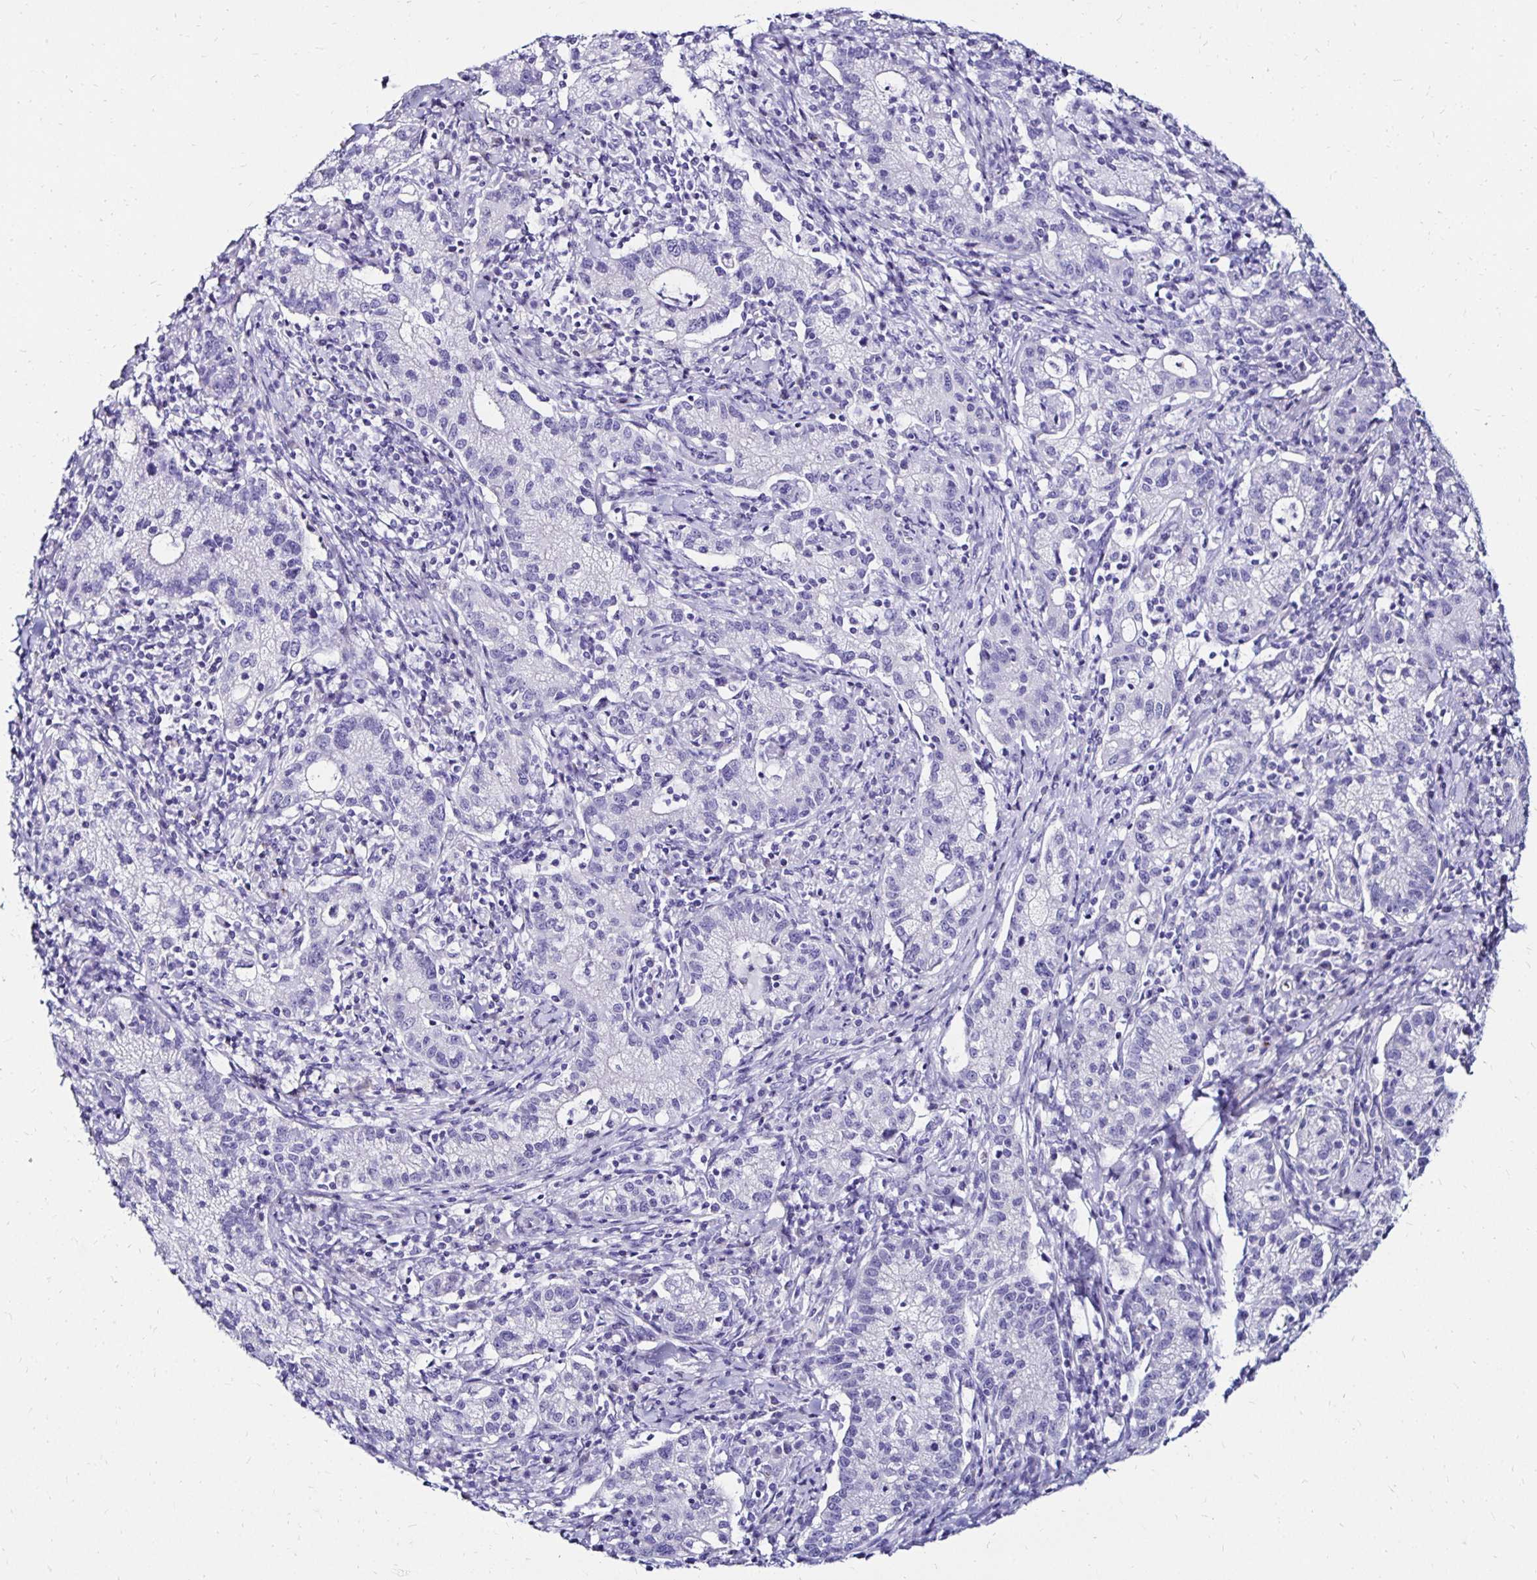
{"staining": {"intensity": "negative", "quantity": "none", "location": "none"}, "tissue": "cervical cancer", "cell_type": "Tumor cells", "image_type": "cancer", "snomed": [{"axis": "morphology", "description": "Normal tissue, NOS"}, {"axis": "morphology", "description": "Adenocarcinoma, NOS"}, {"axis": "topography", "description": "Cervix"}], "caption": "Protein analysis of cervical cancer (adenocarcinoma) shows no significant expression in tumor cells. (DAB IHC with hematoxylin counter stain).", "gene": "KCNT1", "patient": {"sex": "female", "age": 44}}